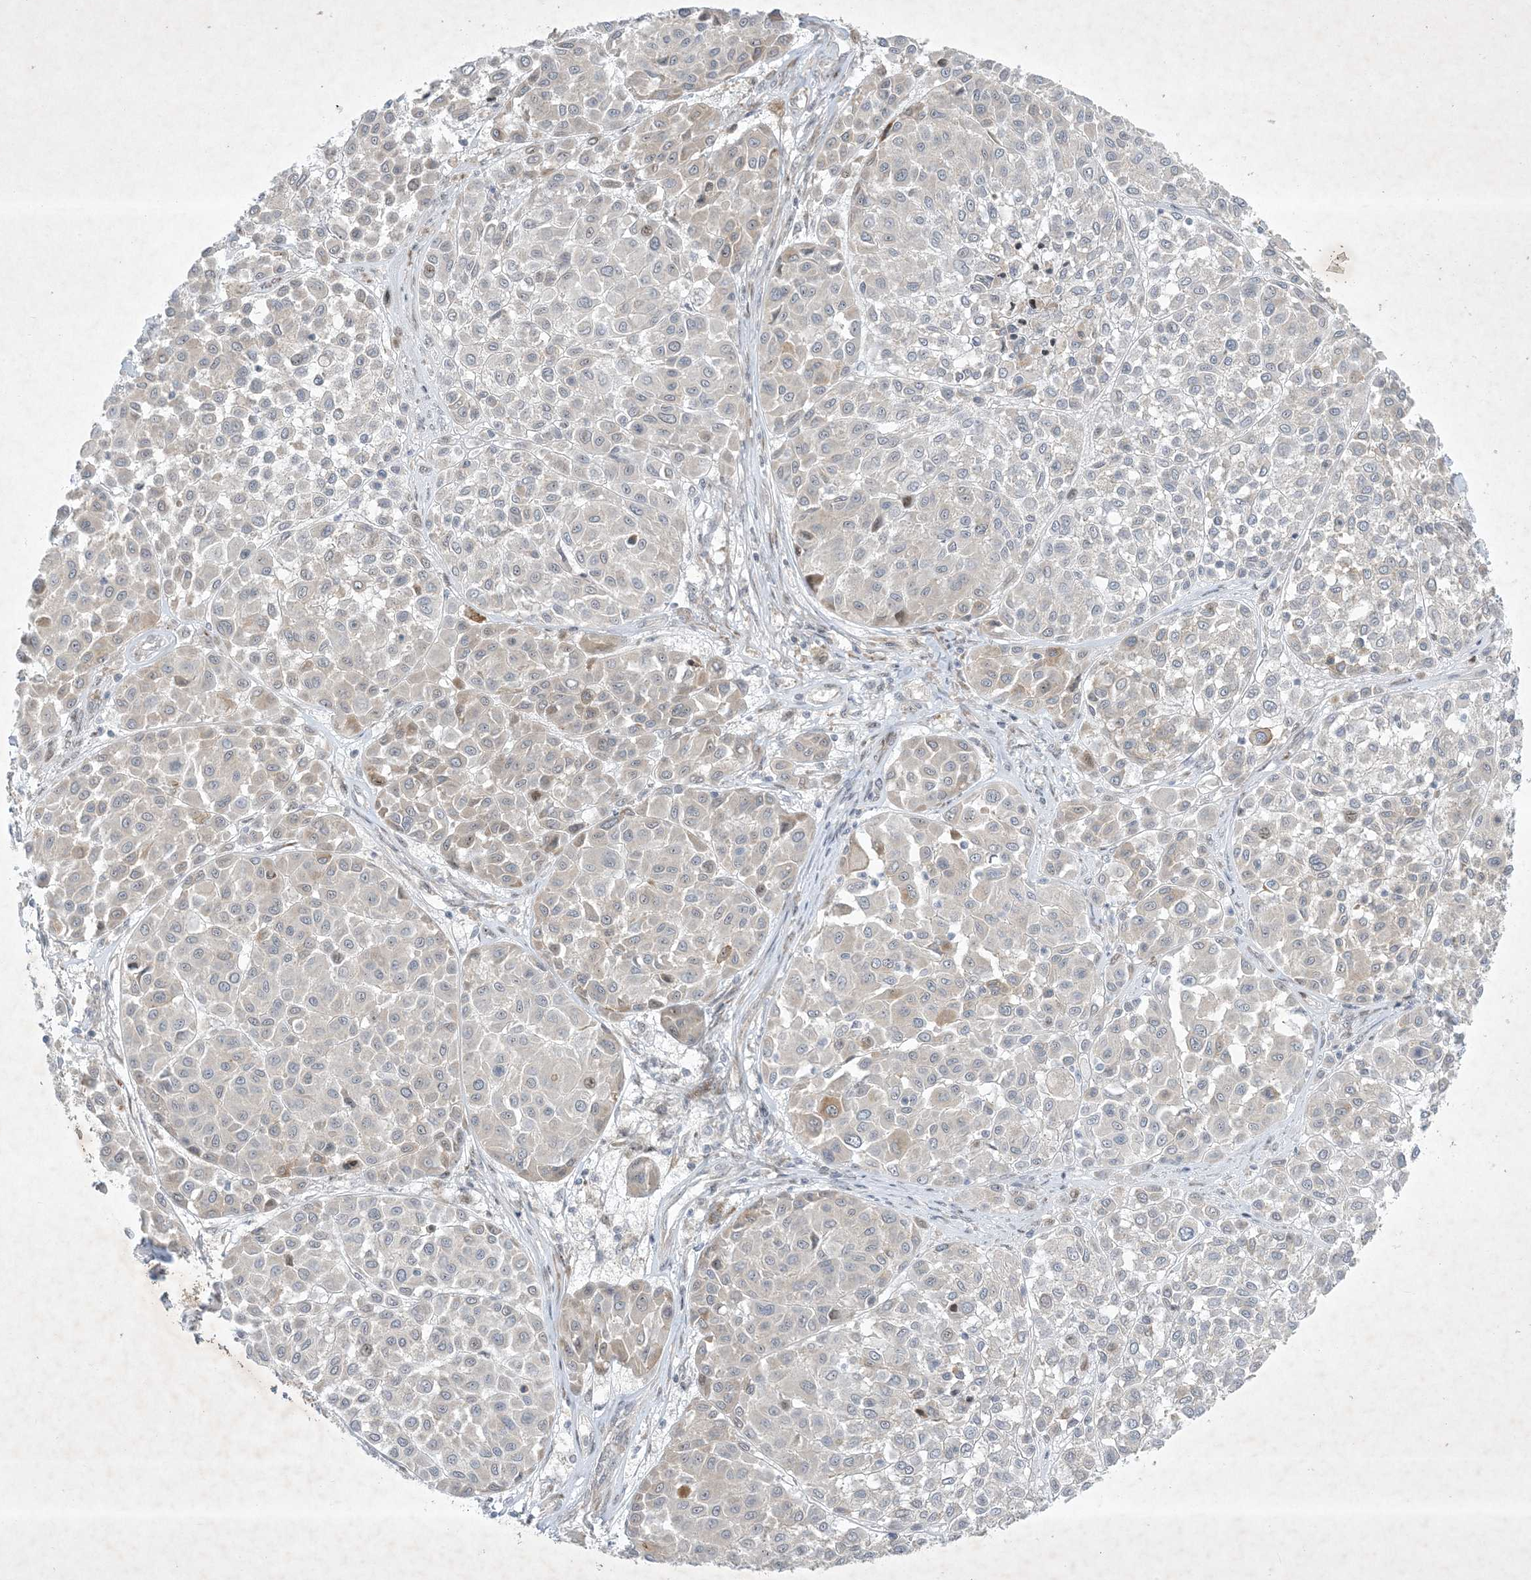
{"staining": {"intensity": "negative", "quantity": "none", "location": "none"}, "tissue": "melanoma", "cell_type": "Tumor cells", "image_type": "cancer", "snomed": [{"axis": "morphology", "description": "Malignant melanoma, Metastatic site"}, {"axis": "topography", "description": "Soft tissue"}], "caption": "Melanoma stained for a protein using IHC exhibits no expression tumor cells.", "gene": "SOGA3", "patient": {"sex": "male", "age": 41}}